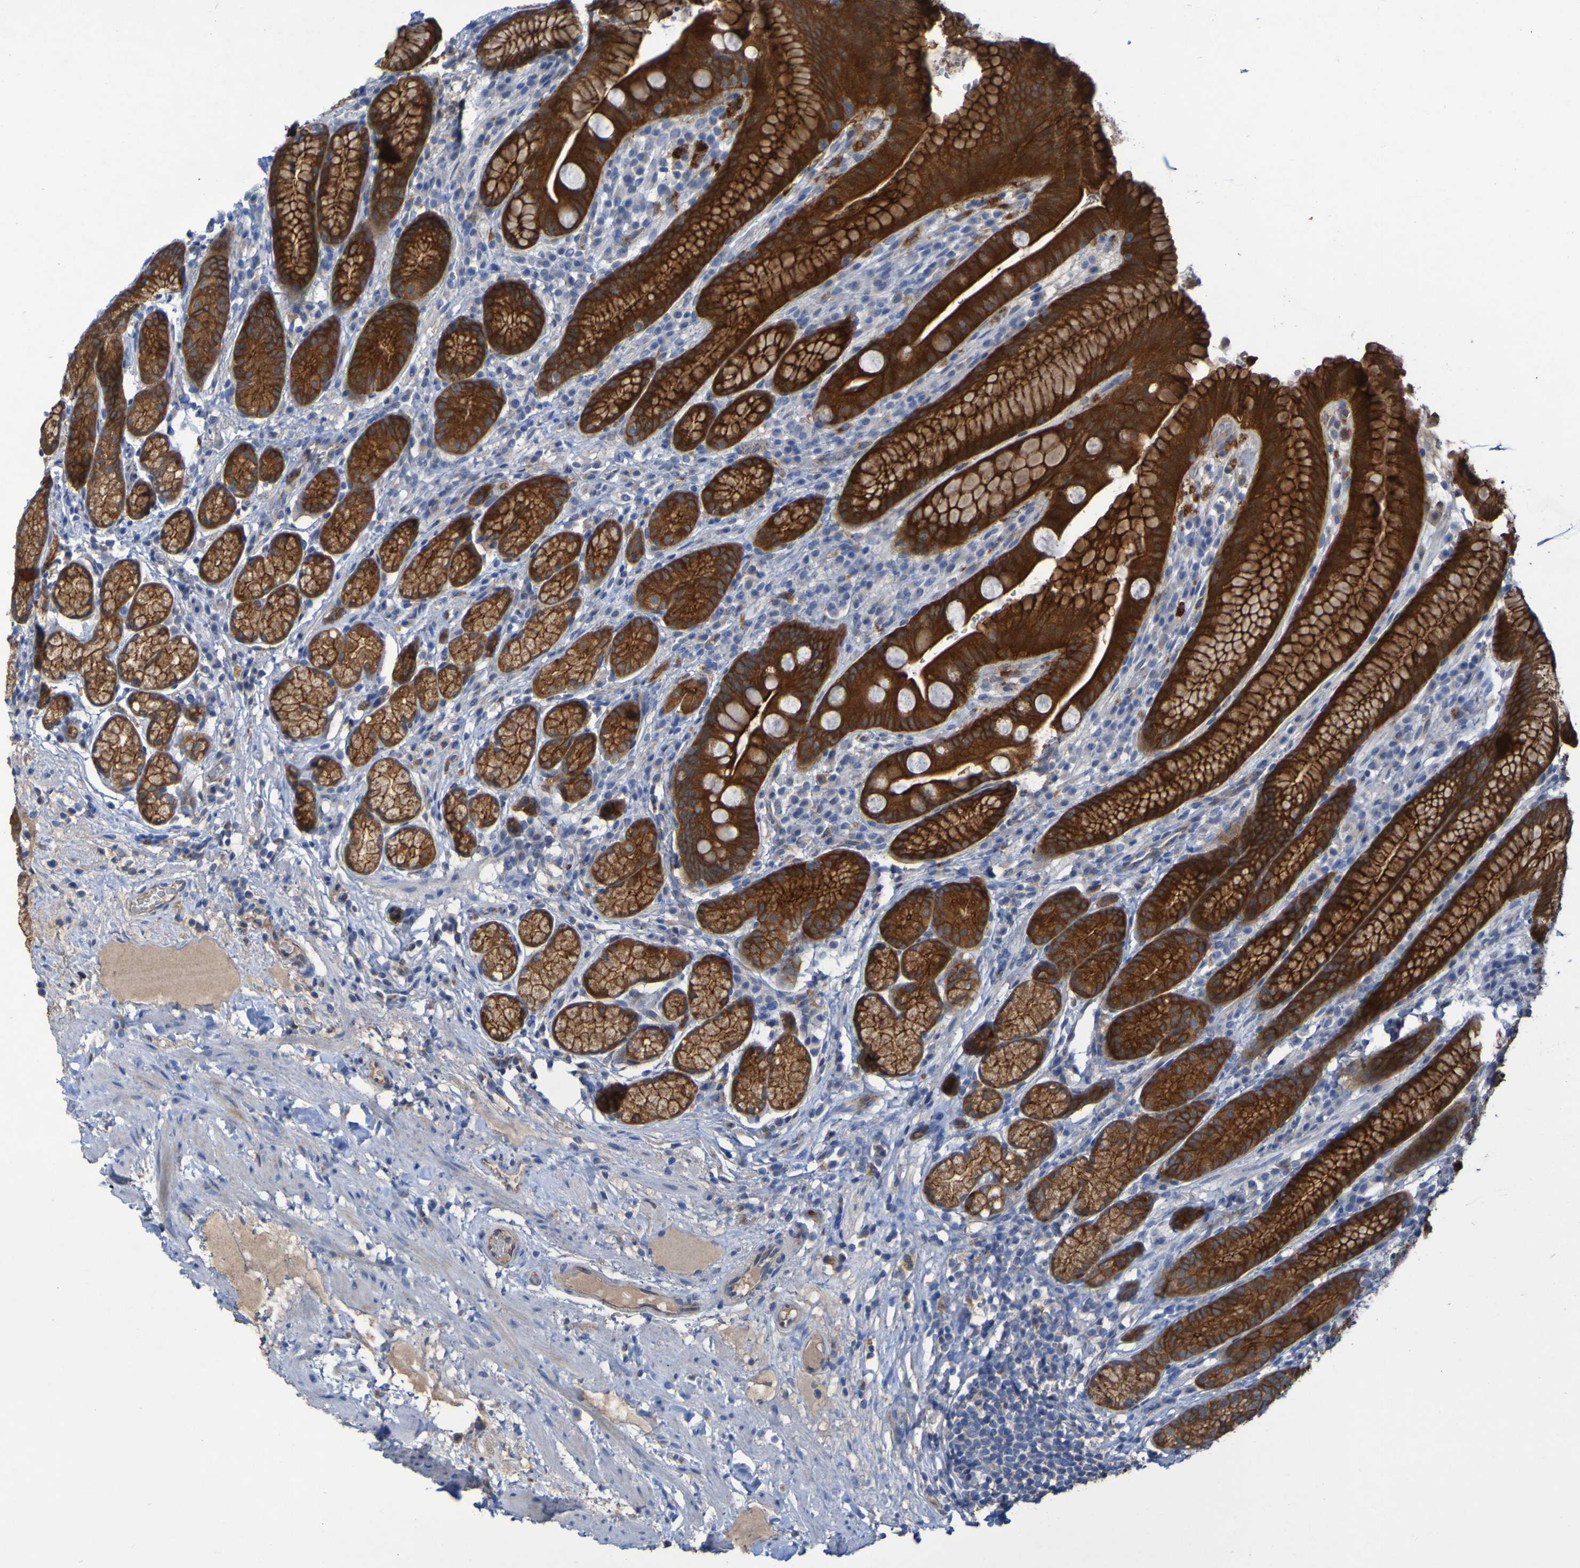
{"staining": {"intensity": "strong", "quantity": ">75%", "location": "cytoplasmic/membranous"}, "tissue": "stomach", "cell_type": "Glandular cells", "image_type": "normal", "snomed": [{"axis": "morphology", "description": "Normal tissue, NOS"}, {"axis": "topography", "description": "Stomach, lower"}], "caption": "The immunohistochemical stain shows strong cytoplasmic/membranous expression in glandular cells of unremarkable stomach. (Brightfield microscopy of DAB IHC at high magnification).", "gene": "ARHGEF16", "patient": {"sex": "male", "age": 52}}